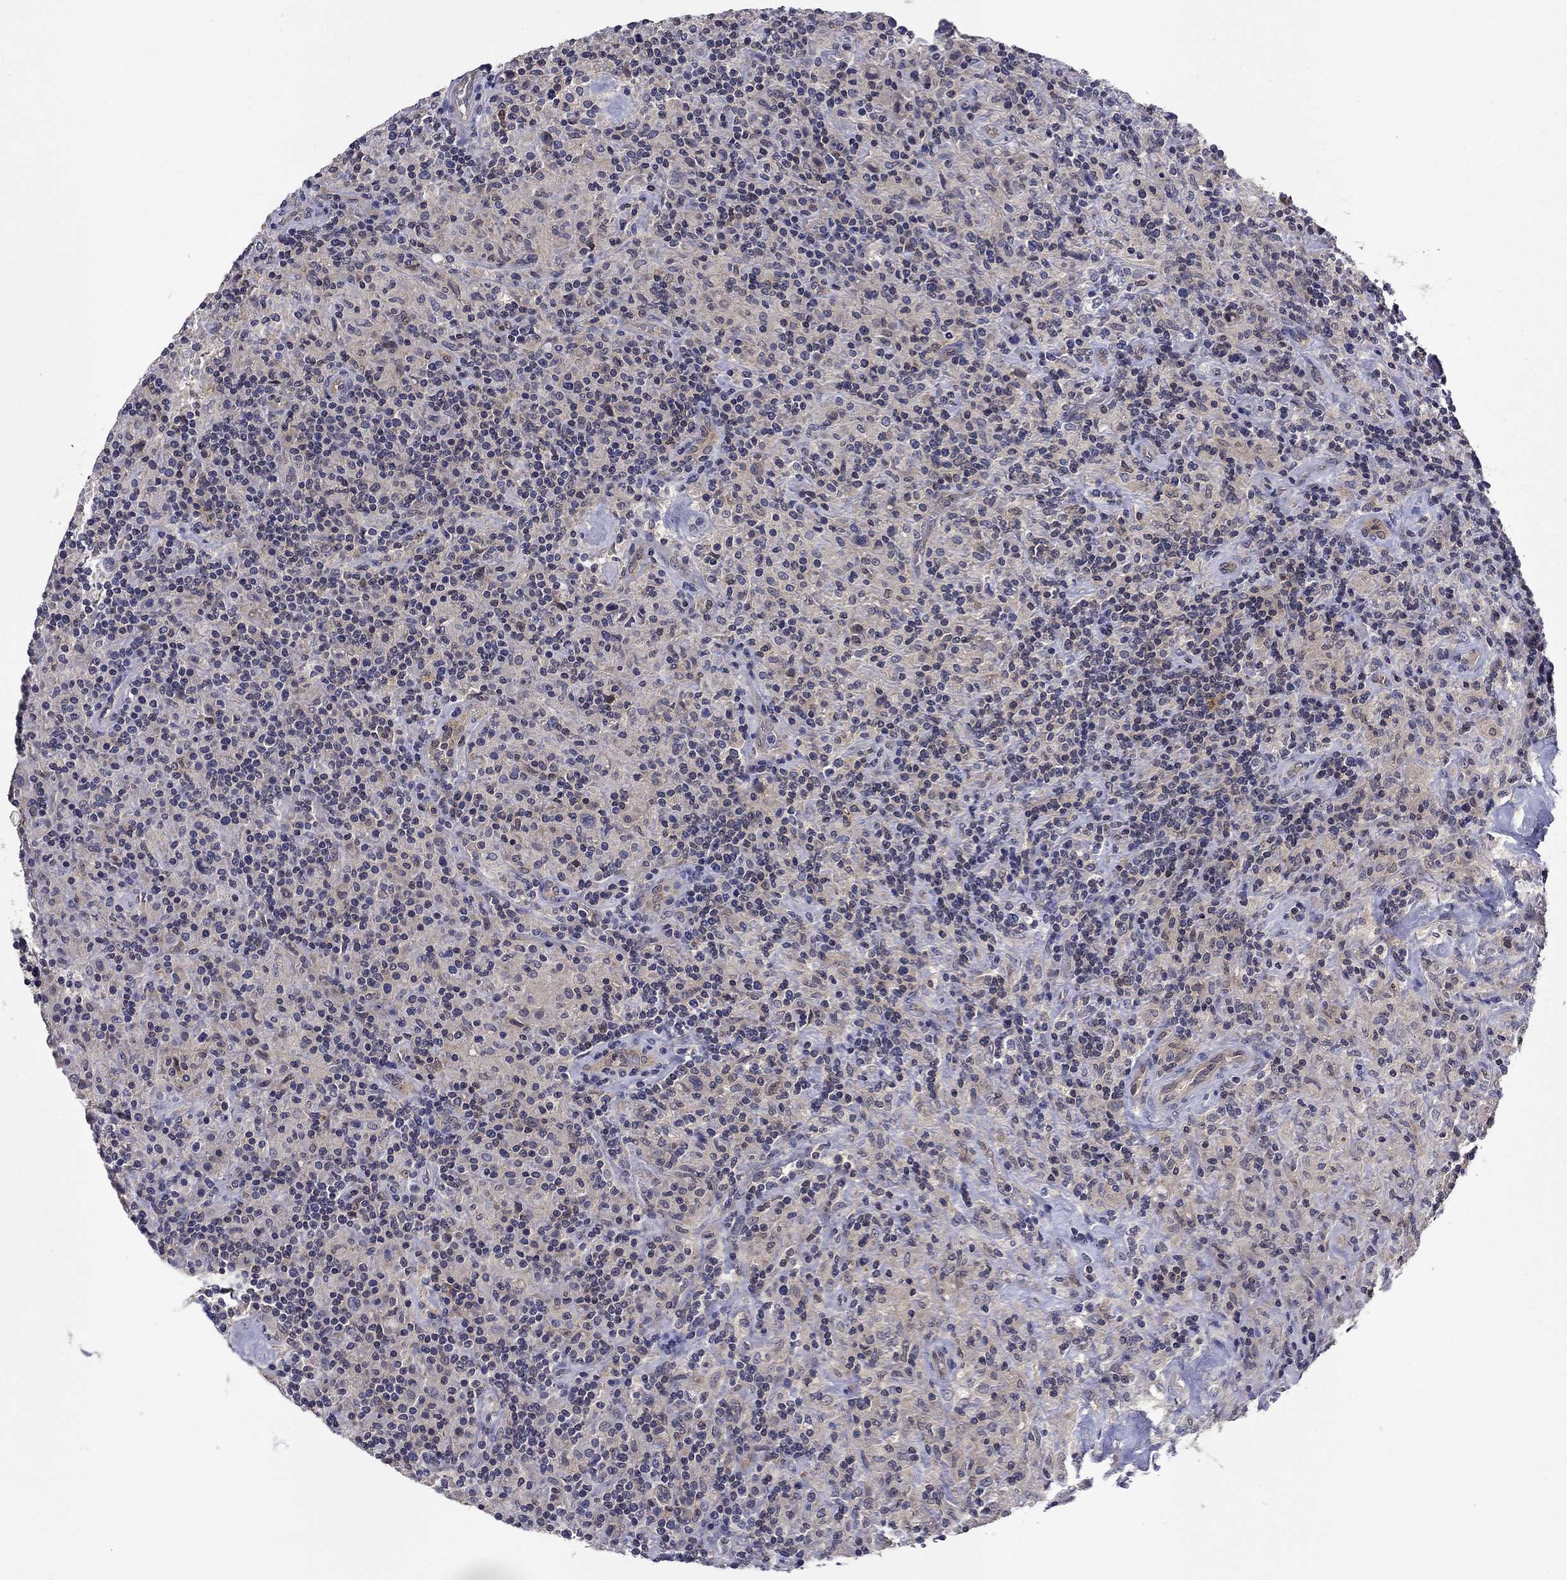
{"staining": {"intensity": "negative", "quantity": "none", "location": "none"}, "tissue": "lymphoma", "cell_type": "Tumor cells", "image_type": "cancer", "snomed": [{"axis": "morphology", "description": "Hodgkin's disease, NOS"}, {"axis": "topography", "description": "Lymph node"}], "caption": "This is an immunohistochemistry (IHC) micrograph of human lymphoma. There is no expression in tumor cells.", "gene": "GLTP", "patient": {"sex": "male", "age": 70}}